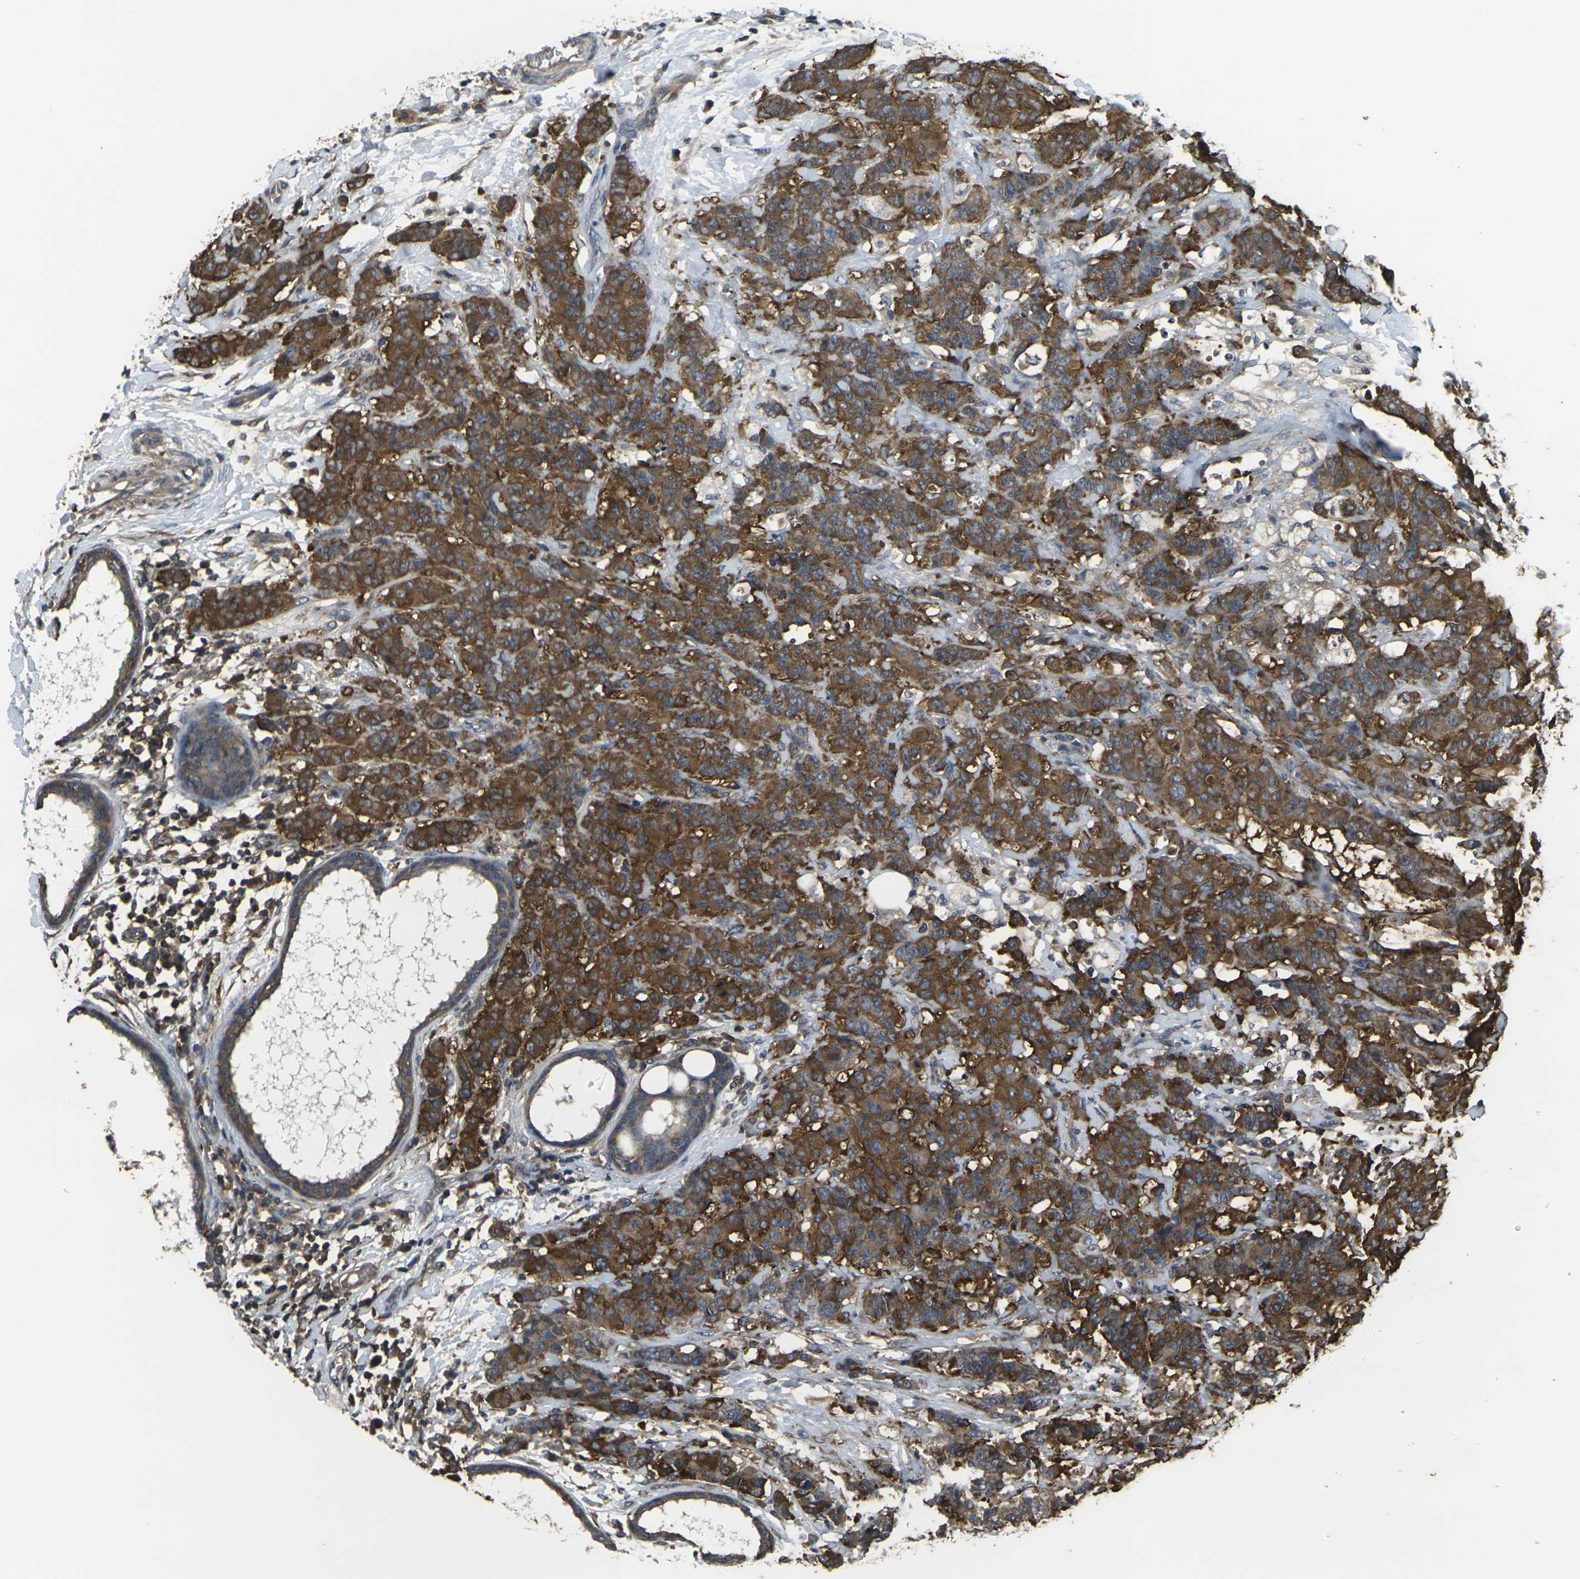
{"staining": {"intensity": "moderate", "quantity": ">75%", "location": "cytoplasmic/membranous"}, "tissue": "breast cancer", "cell_type": "Tumor cells", "image_type": "cancer", "snomed": [{"axis": "morphology", "description": "Duct carcinoma"}, {"axis": "topography", "description": "Breast"}], "caption": "The photomicrograph reveals a brown stain indicating the presence of a protein in the cytoplasmic/membranous of tumor cells in breast cancer. (DAB IHC with brightfield microscopy, high magnification).", "gene": "PRKACB", "patient": {"sex": "female", "age": 40}}